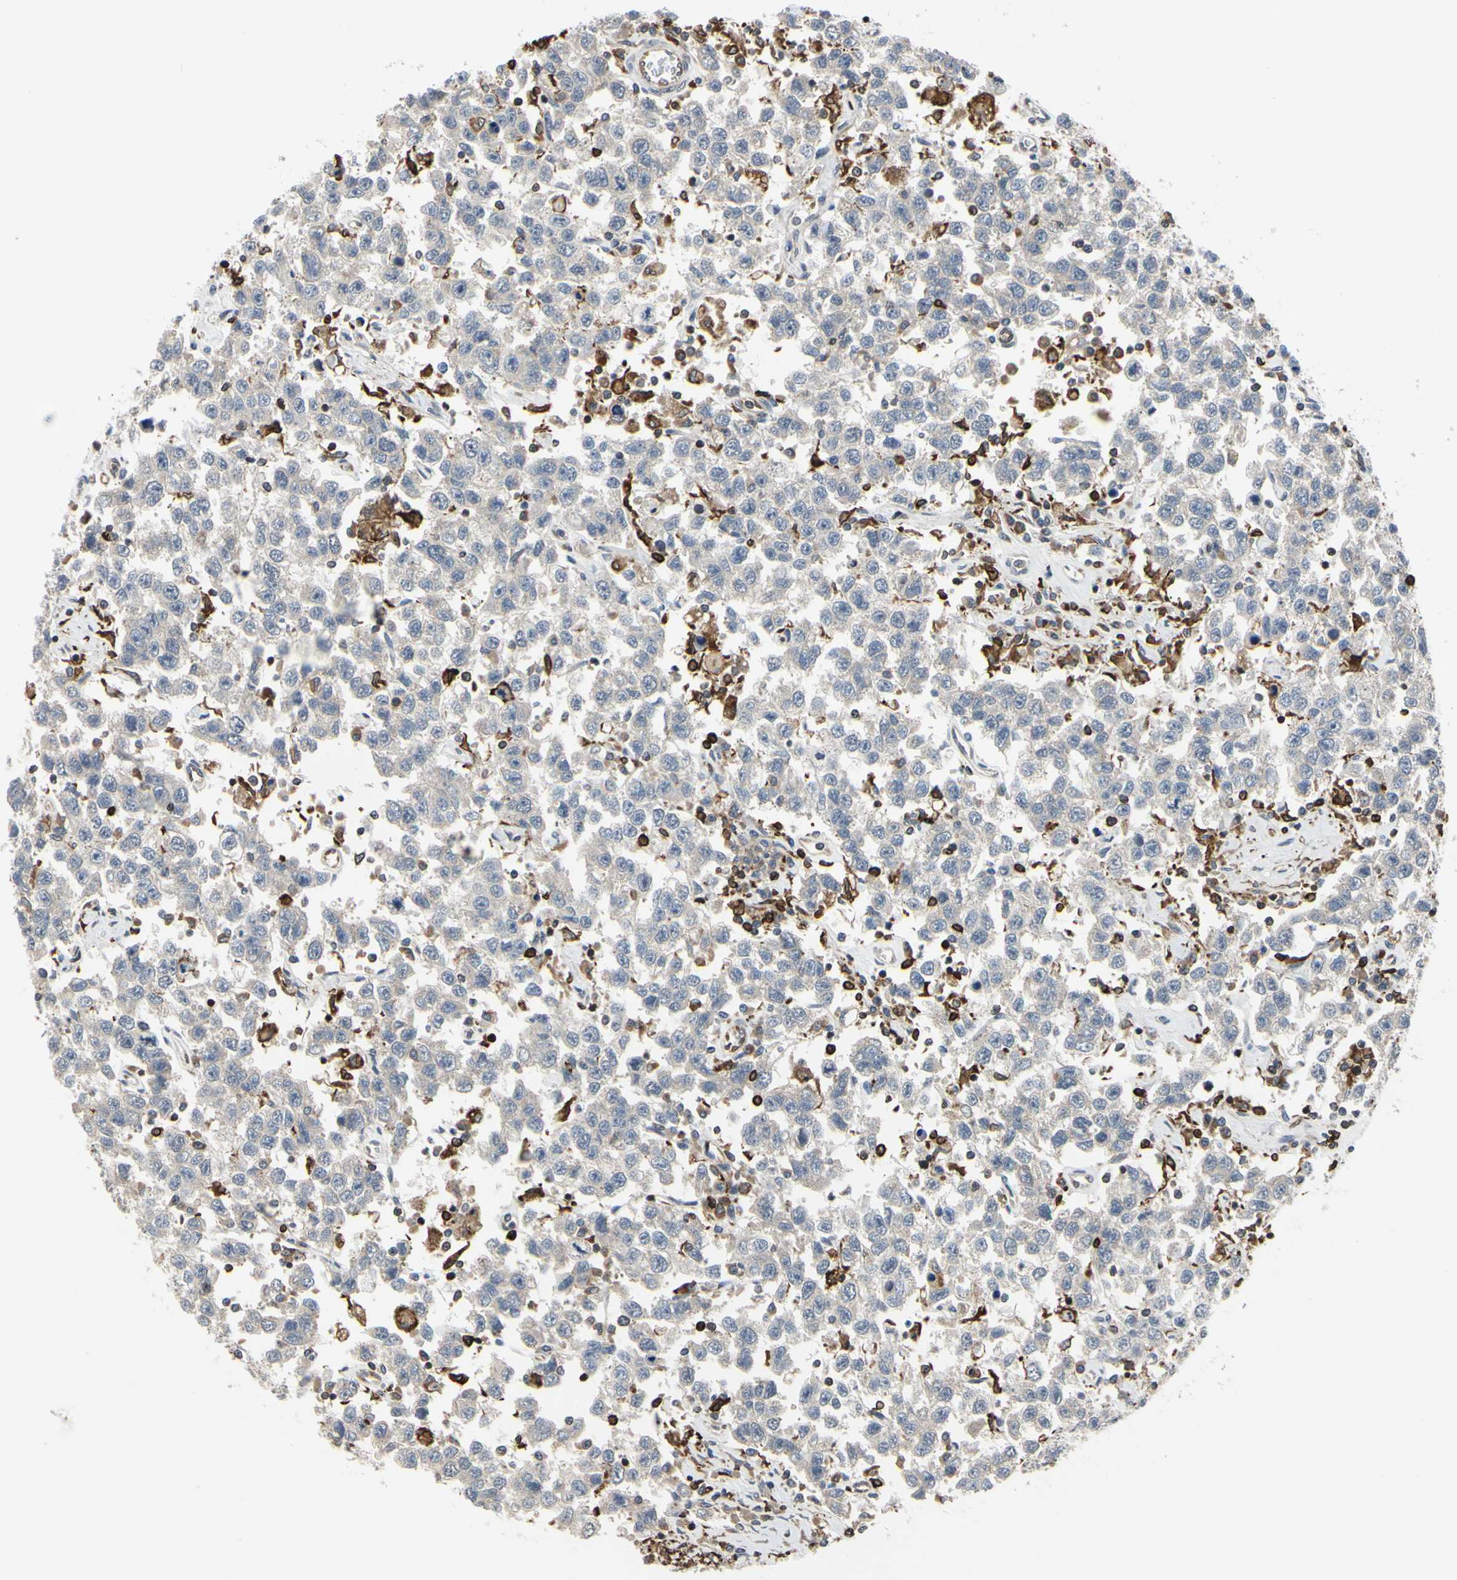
{"staining": {"intensity": "negative", "quantity": "none", "location": "none"}, "tissue": "testis cancer", "cell_type": "Tumor cells", "image_type": "cancer", "snomed": [{"axis": "morphology", "description": "Seminoma, NOS"}, {"axis": "topography", "description": "Testis"}], "caption": "Immunohistochemistry of testis cancer (seminoma) displays no positivity in tumor cells.", "gene": "PLXNA2", "patient": {"sex": "male", "age": 41}}